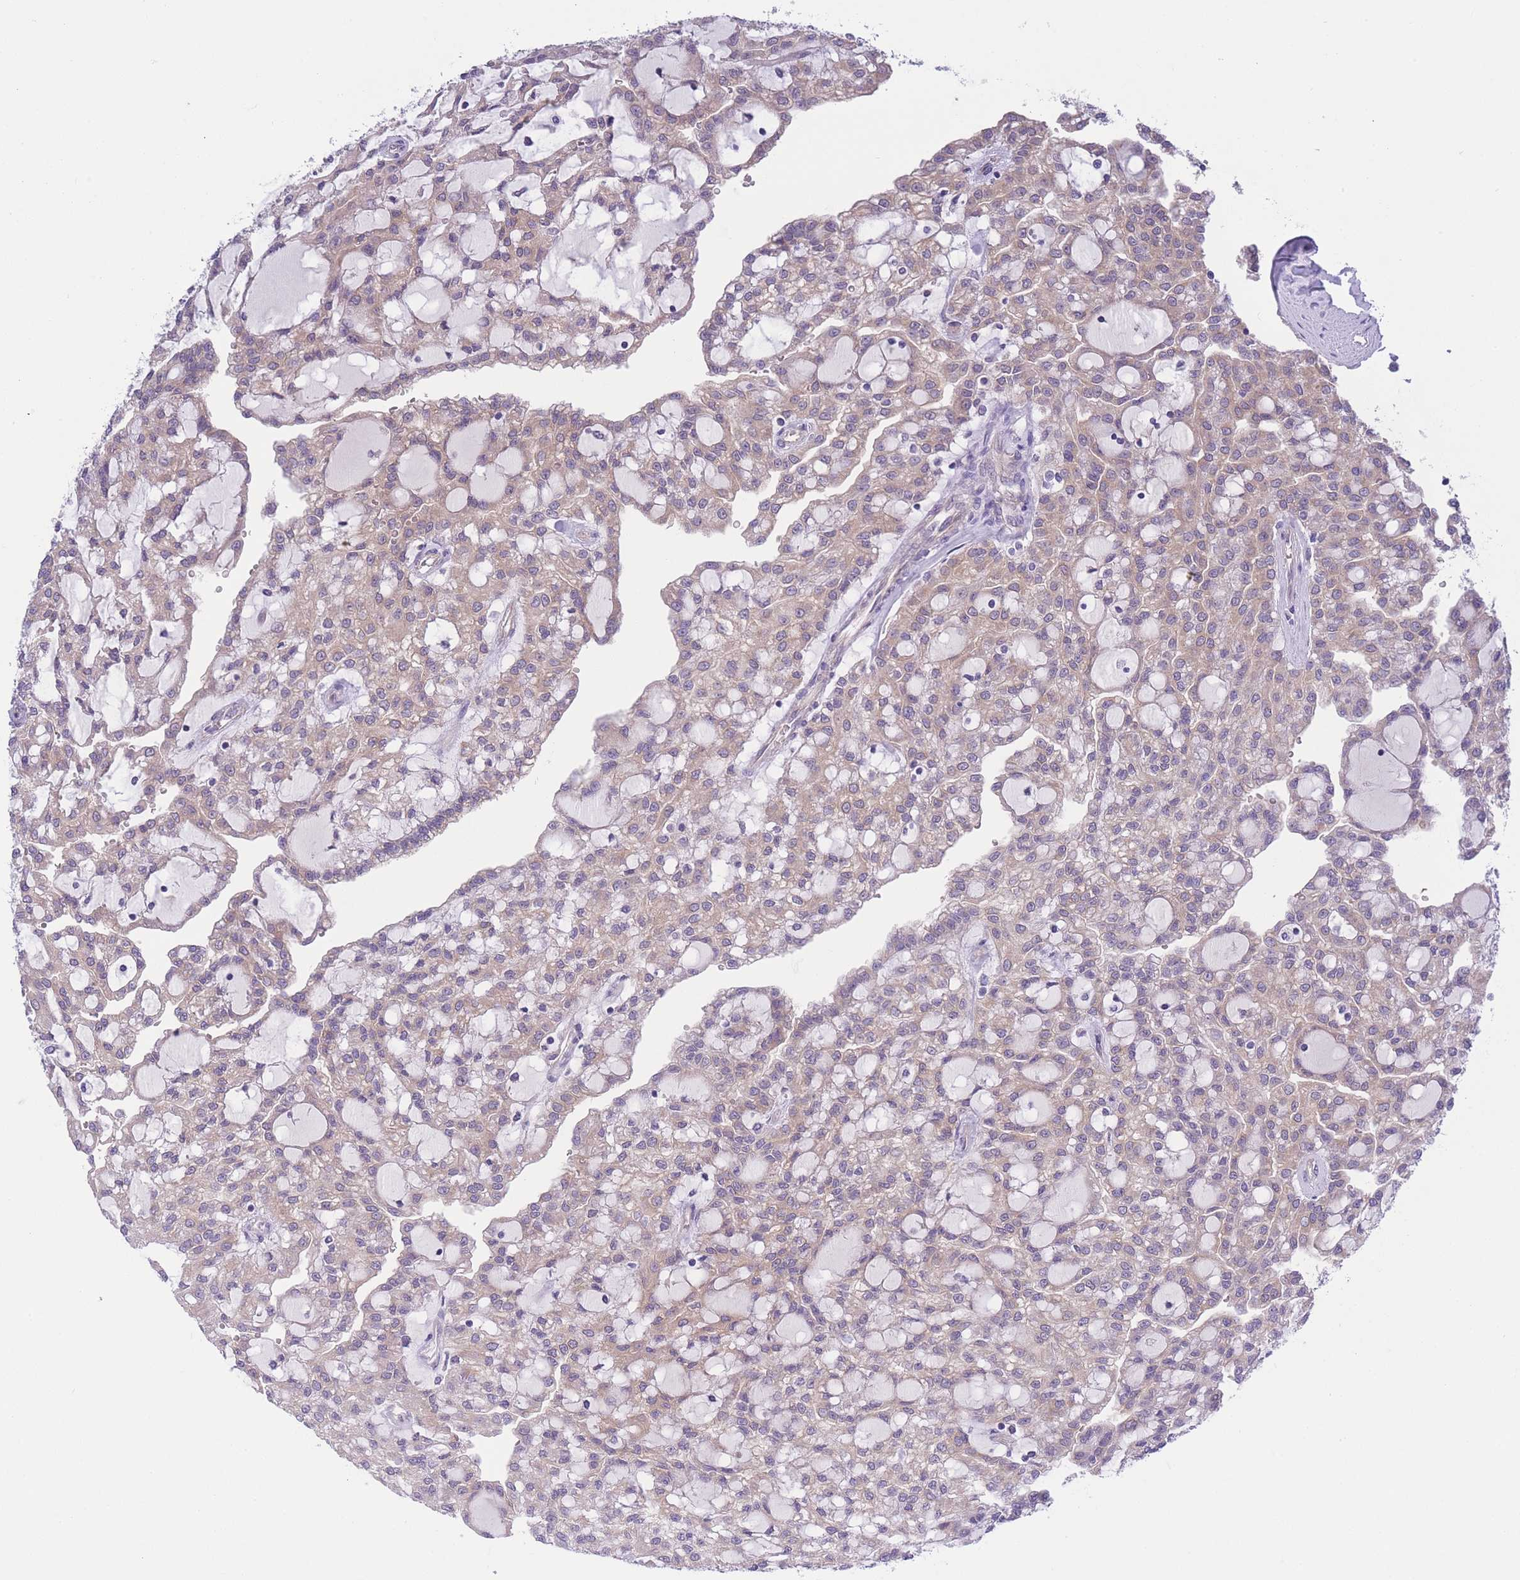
{"staining": {"intensity": "weak", "quantity": ">75%", "location": "cytoplasmic/membranous"}, "tissue": "renal cancer", "cell_type": "Tumor cells", "image_type": "cancer", "snomed": [{"axis": "morphology", "description": "Adenocarcinoma, NOS"}, {"axis": "topography", "description": "Kidney"}], "caption": "Immunohistochemistry micrograph of neoplastic tissue: human renal cancer stained using IHC shows low levels of weak protein expression localized specifically in the cytoplasmic/membranous of tumor cells, appearing as a cytoplasmic/membranous brown color.", "gene": "WWOX", "patient": {"sex": "male", "age": 63}}